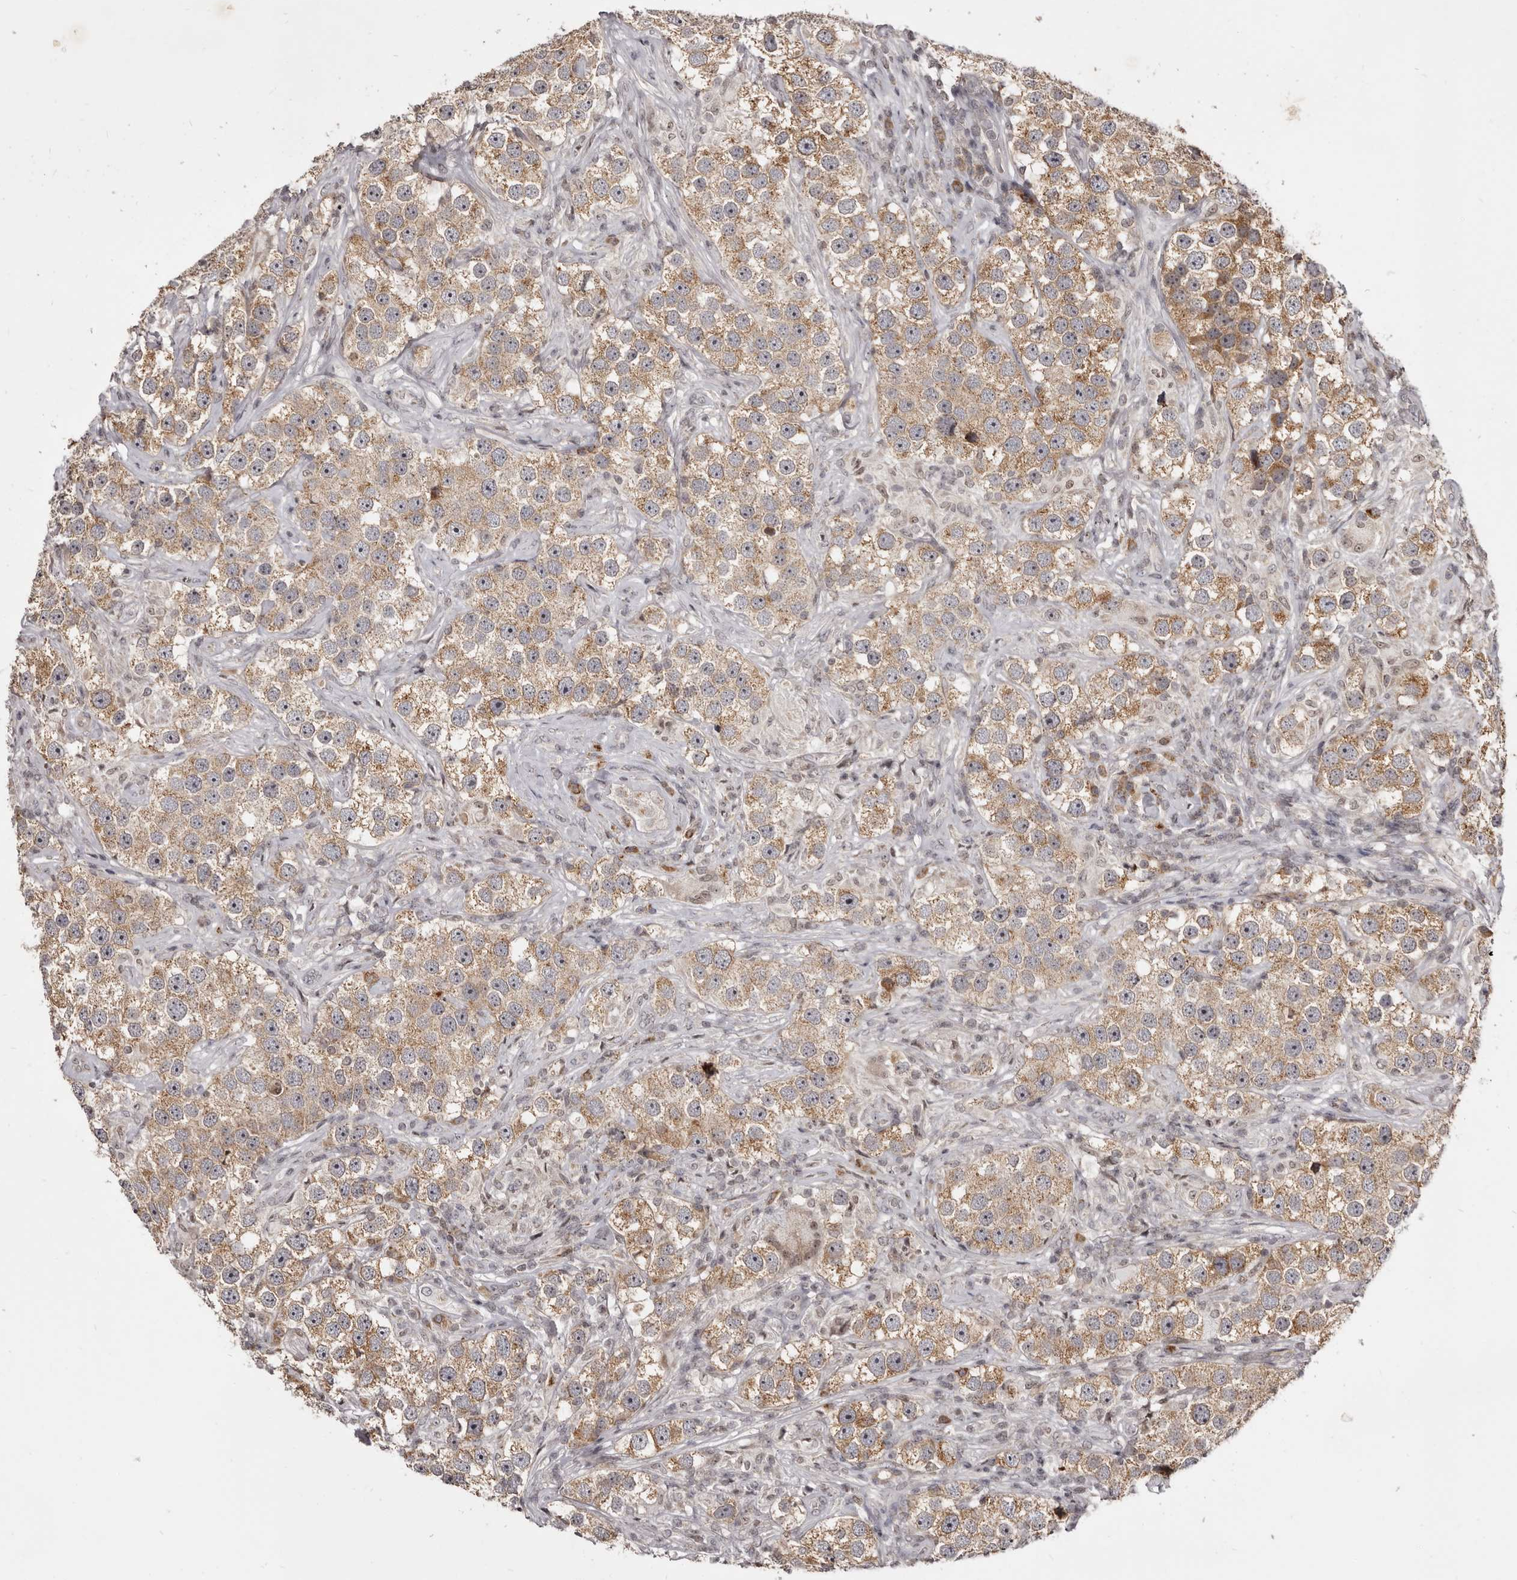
{"staining": {"intensity": "moderate", "quantity": ">75%", "location": "cytoplasmic/membranous"}, "tissue": "testis cancer", "cell_type": "Tumor cells", "image_type": "cancer", "snomed": [{"axis": "morphology", "description": "Seminoma, NOS"}, {"axis": "topography", "description": "Testis"}], "caption": "Brown immunohistochemical staining in human testis seminoma displays moderate cytoplasmic/membranous positivity in about >75% of tumor cells.", "gene": "THUMPD1", "patient": {"sex": "male", "age": 49}}